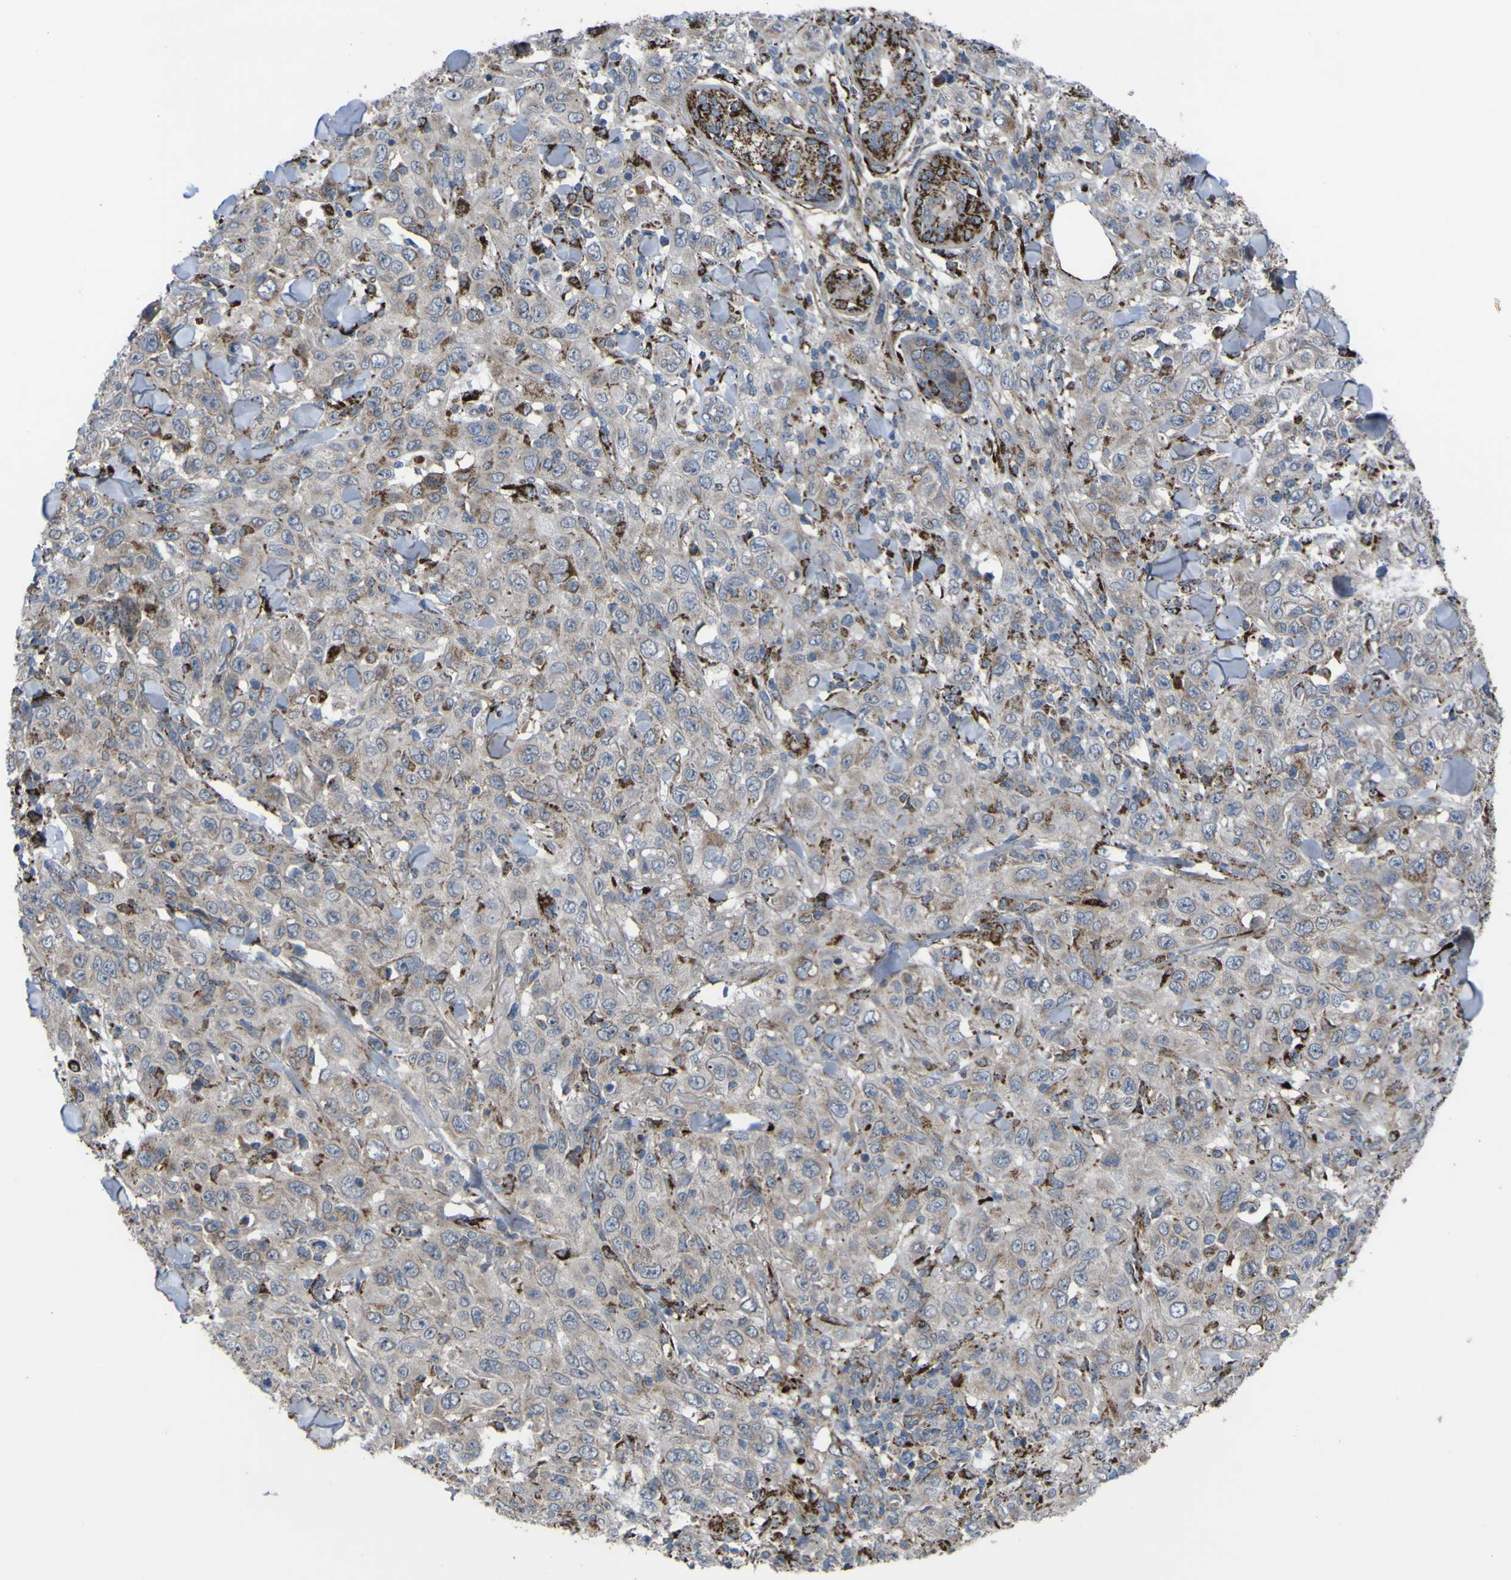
{"staining": {"intensity": "moderate", "quantity": "<25%", "location": "cytoplasmic/membranous"}, "tissue": "skin cancer", "cell_type": "Tumor cells", "image_type": "cancer", "snomed": [{"axis": "morphology", "description": "Squamous cell carcinoma, NOS"}, {"axis": "topography", "description": "Skin"}], "caption": "Protein staining demonstrates moderate cytoplasmic/membranous positivity in approximately <25% of tumor cells in skin cancer (squamous cell carcinoma).", "gene": "GPLD1", "patient": {"sex": "female", "age": 88}}